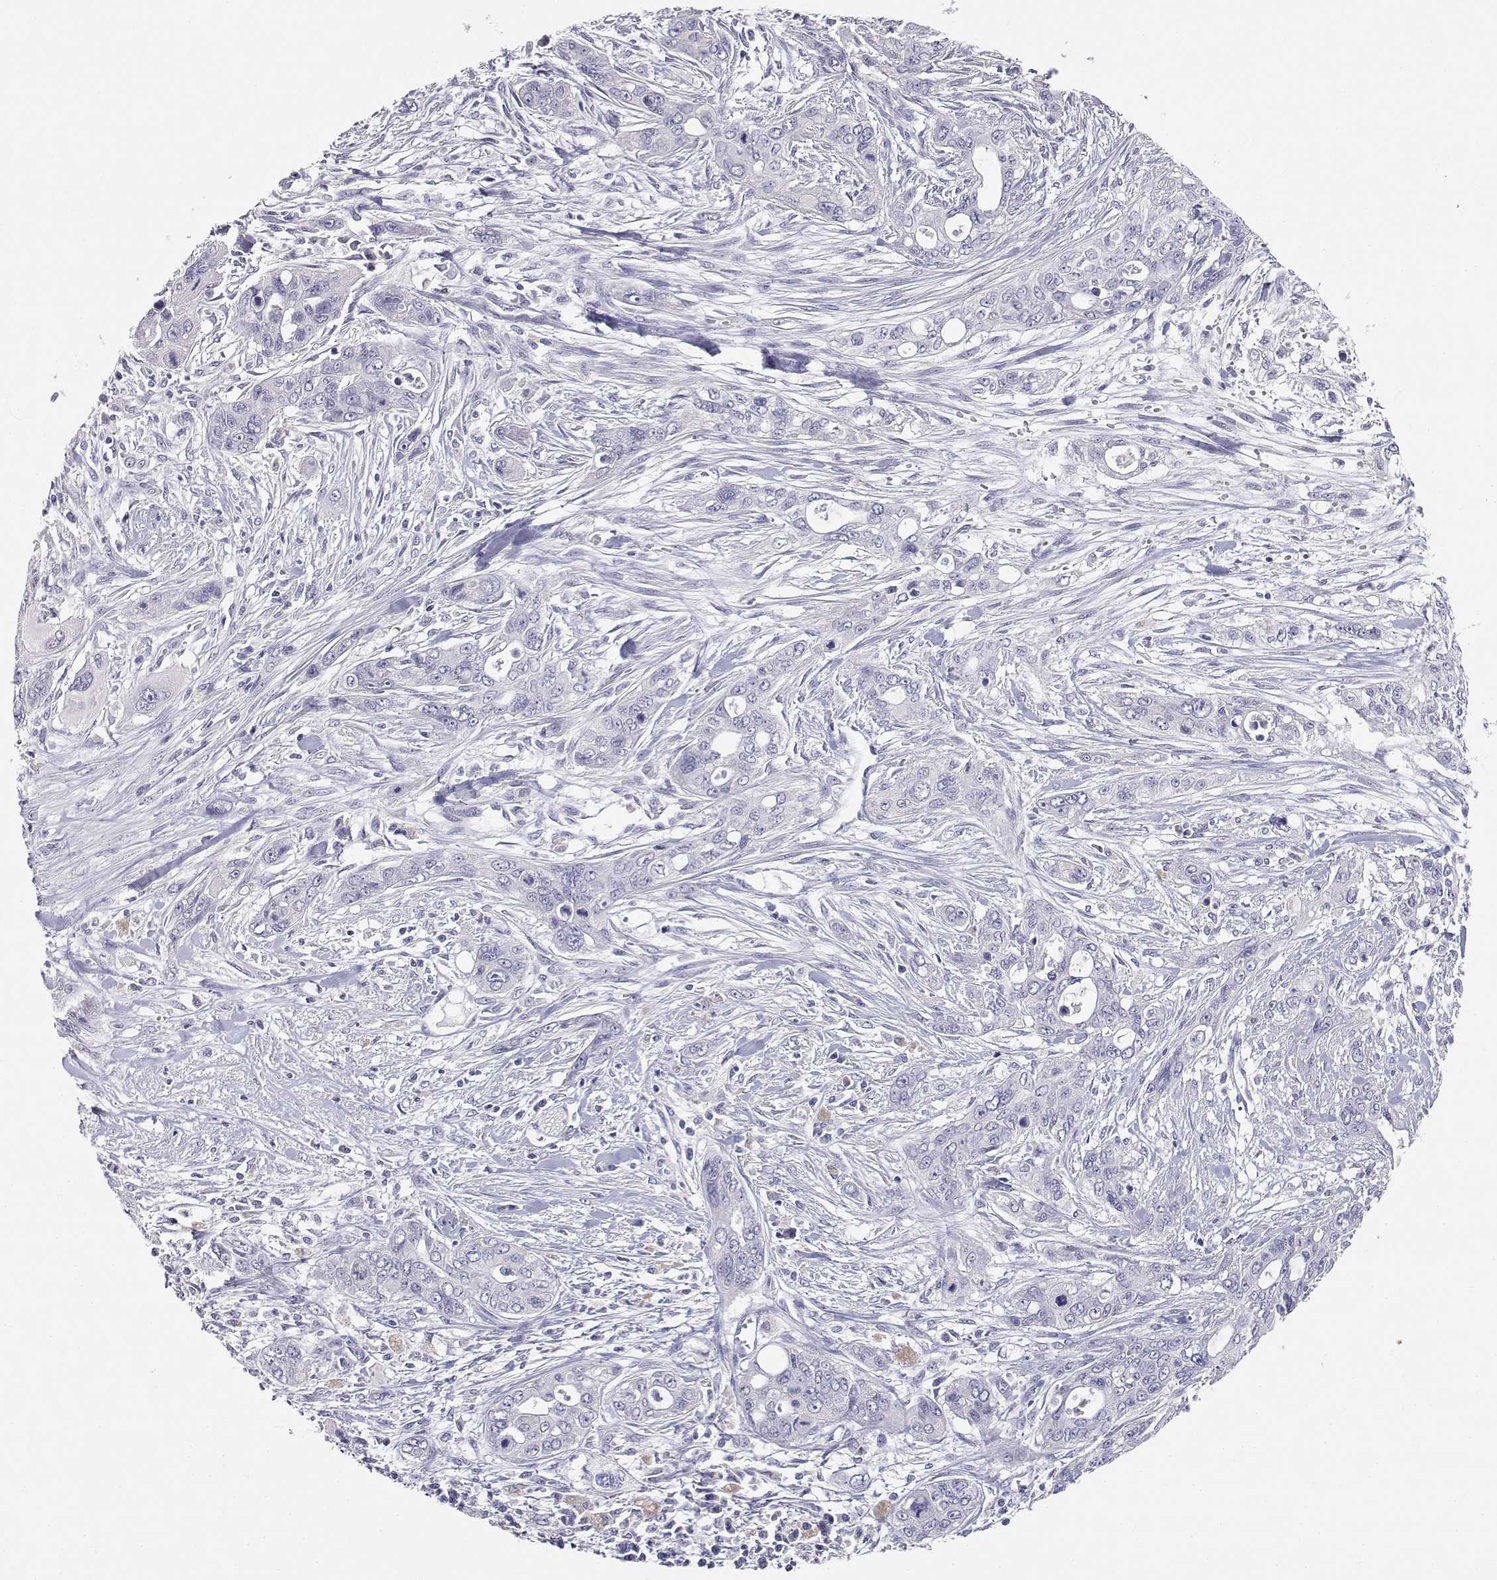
{"staining": {"intensity": "negative", "quantity": "none", "location": "none"}, "tissue": "pancreatic cancer", "cell_type": "Tumor cells", "image_type": "cancer", "snomed": [{"axis": "morphology", "description": "Adenocarcinoma, NOS"}, {"axis": "topography", "description": "Pancreas"}], "caption": "There is no significant expression in tumor cells of pancreatic cancer.", "gene": "ADA", "patient": {"sex": "male", "age": 47}}